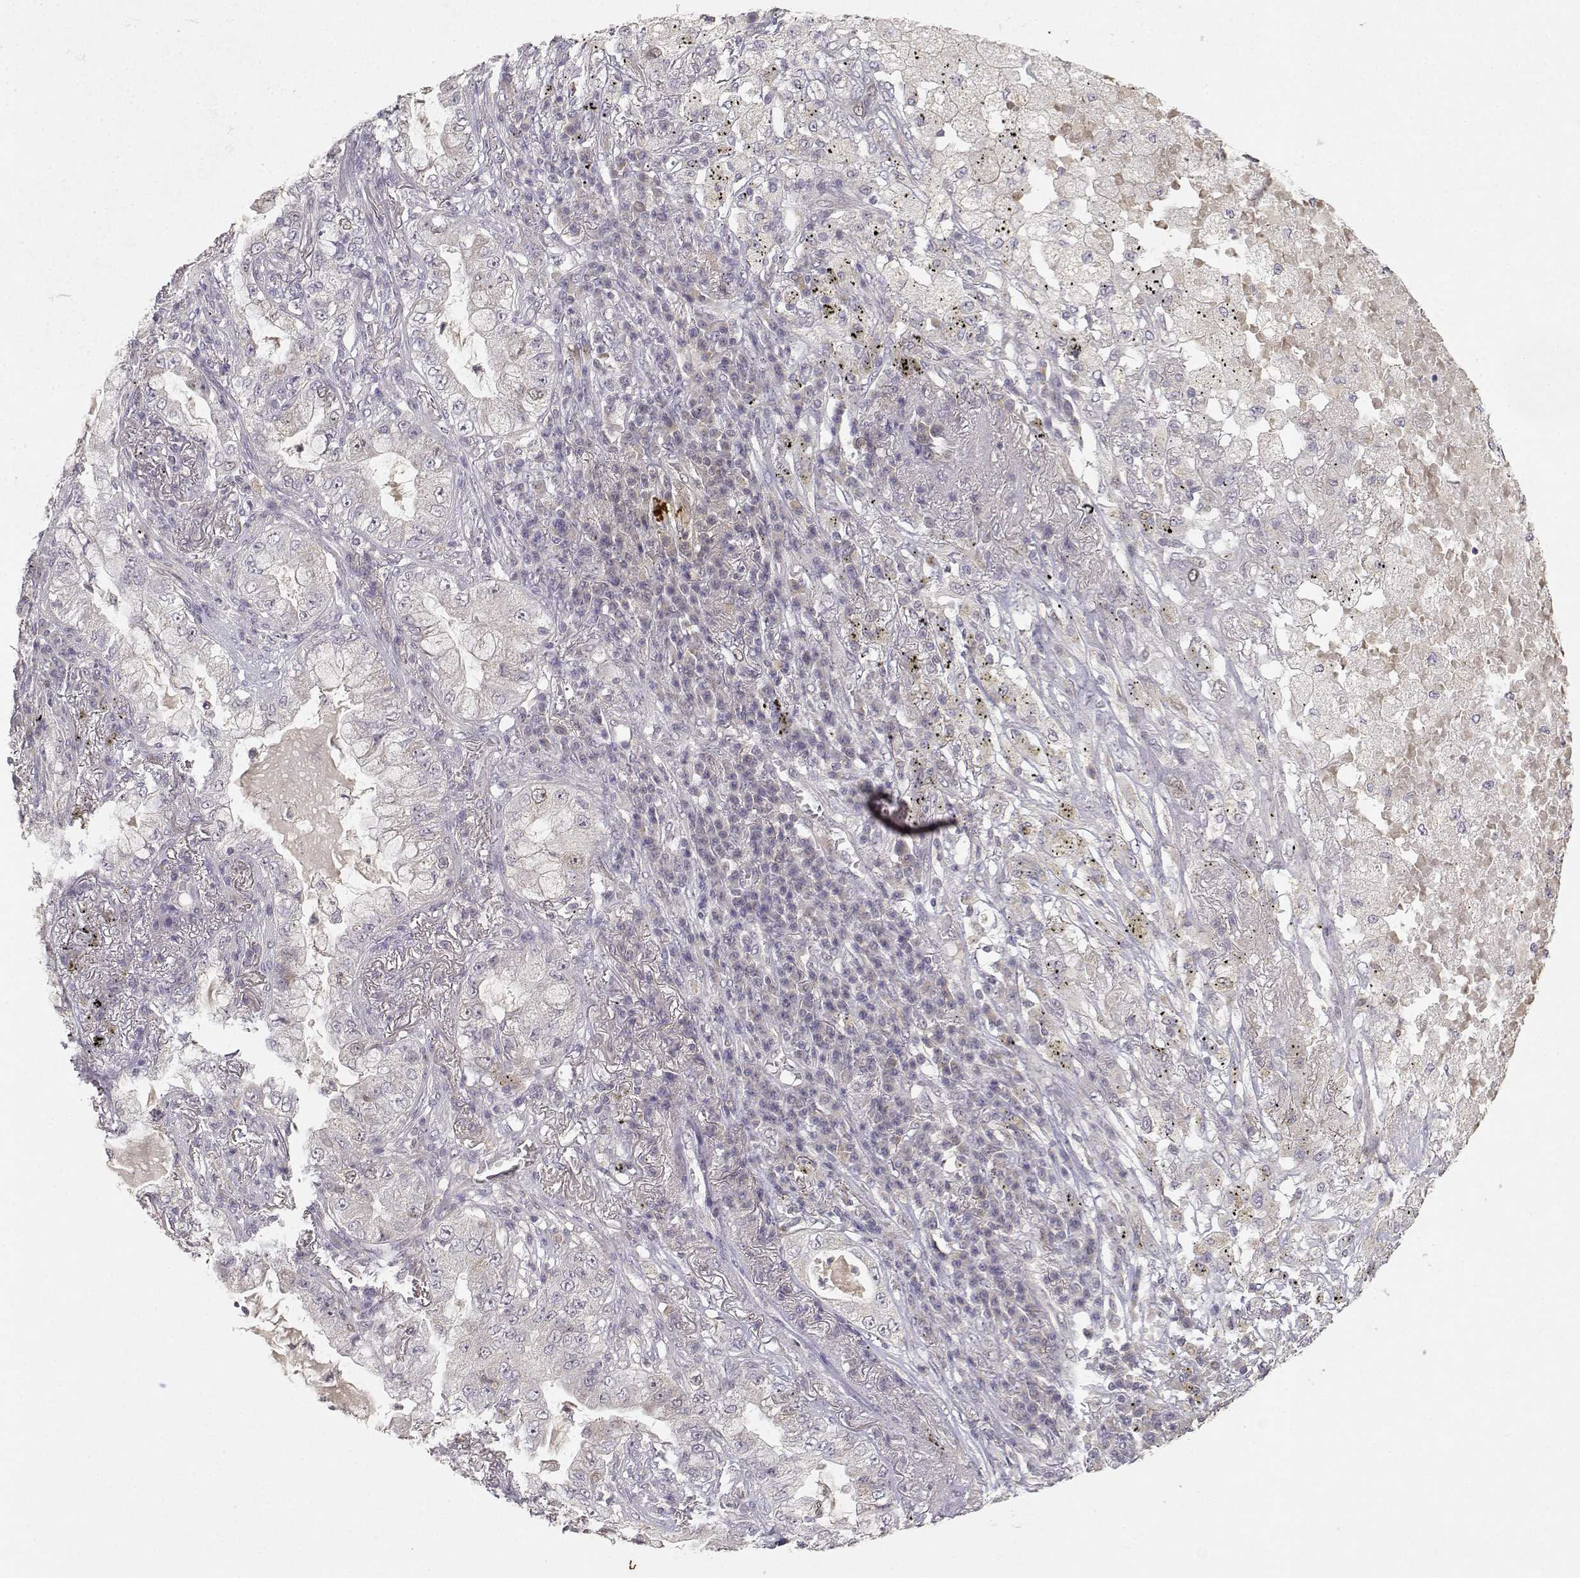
{"staining": {"intensity": "negative", "quantity": "none", "location": "none"}, "tissue": "lung cancer", "cell_type": "Tumor cells", "image_type": "cancer", "snomed": [{"axis": "morphology", "description": "Adenocarcinoma, NOS"}, {"axis": "topography", "description": "Lung"}], "caption": "Immunohistochemistry of human lung cancer (adenocarcinoma) displays no positivity in tumor cells. Brightfield microscopy of immunohistochemistry stained with DAB (brown) and hematoxylin (blue), captured at high magnification.", "gene": "RAD51", "patient": {"sex": "female", "age": 73}}